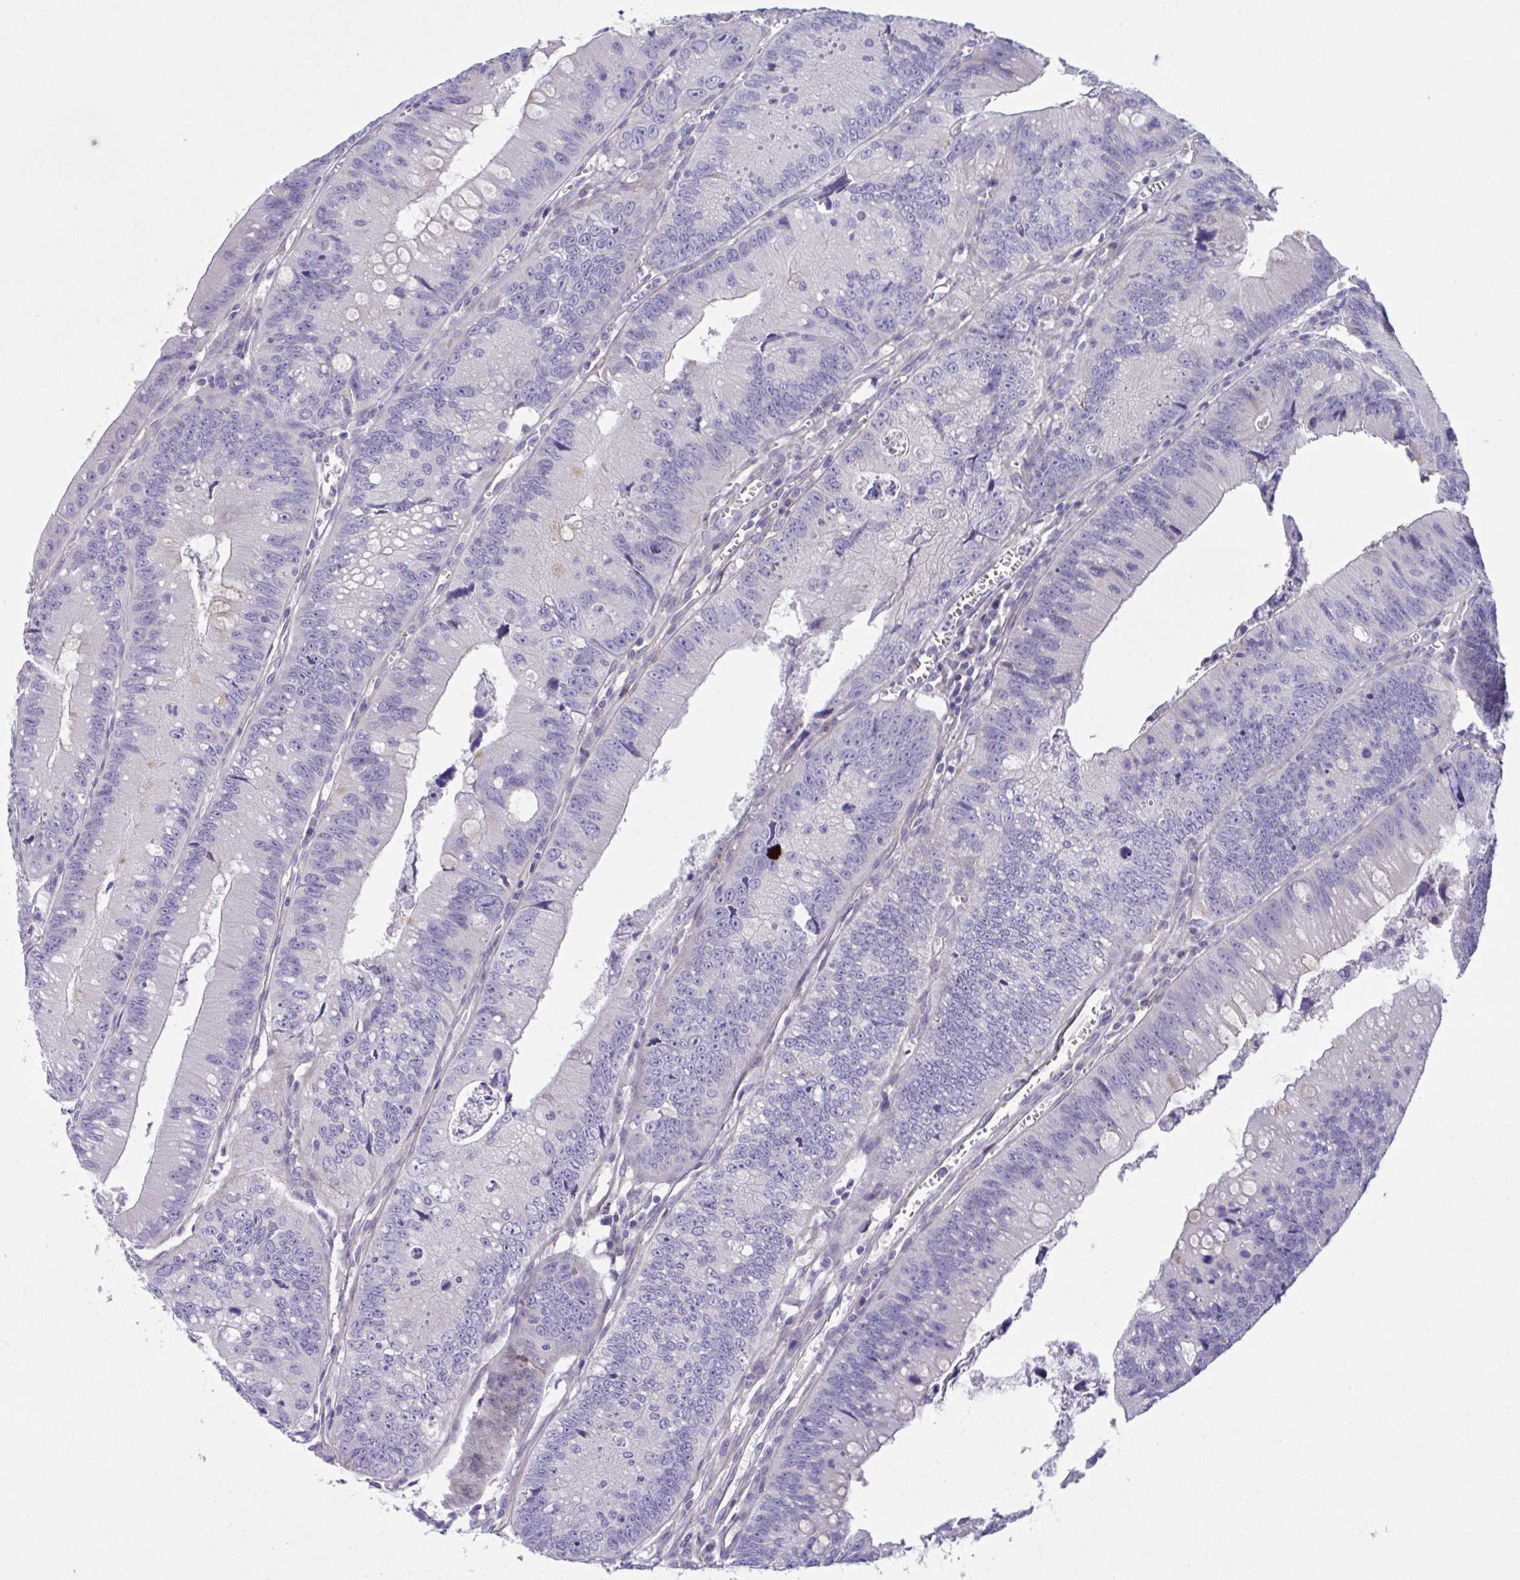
{"staining": {"intensity": "negative", "quantity": "none", "location": "none"}, "tissue": "colorectal cancer", "cell_type": "Tumor cells", "image_type": "cancer", "snomed": [{"axis": "morphology", "description": "Adenocarcinoma, NOS"}, {"axis": "topography", "description": "Rectum"}], "caption": "The histopathology image demonstrates no staining of tumor cells in adenocarcinoma (colorectal).", "gene": "RHOXF1", "patient": {"sex": "female", "age": 81}}